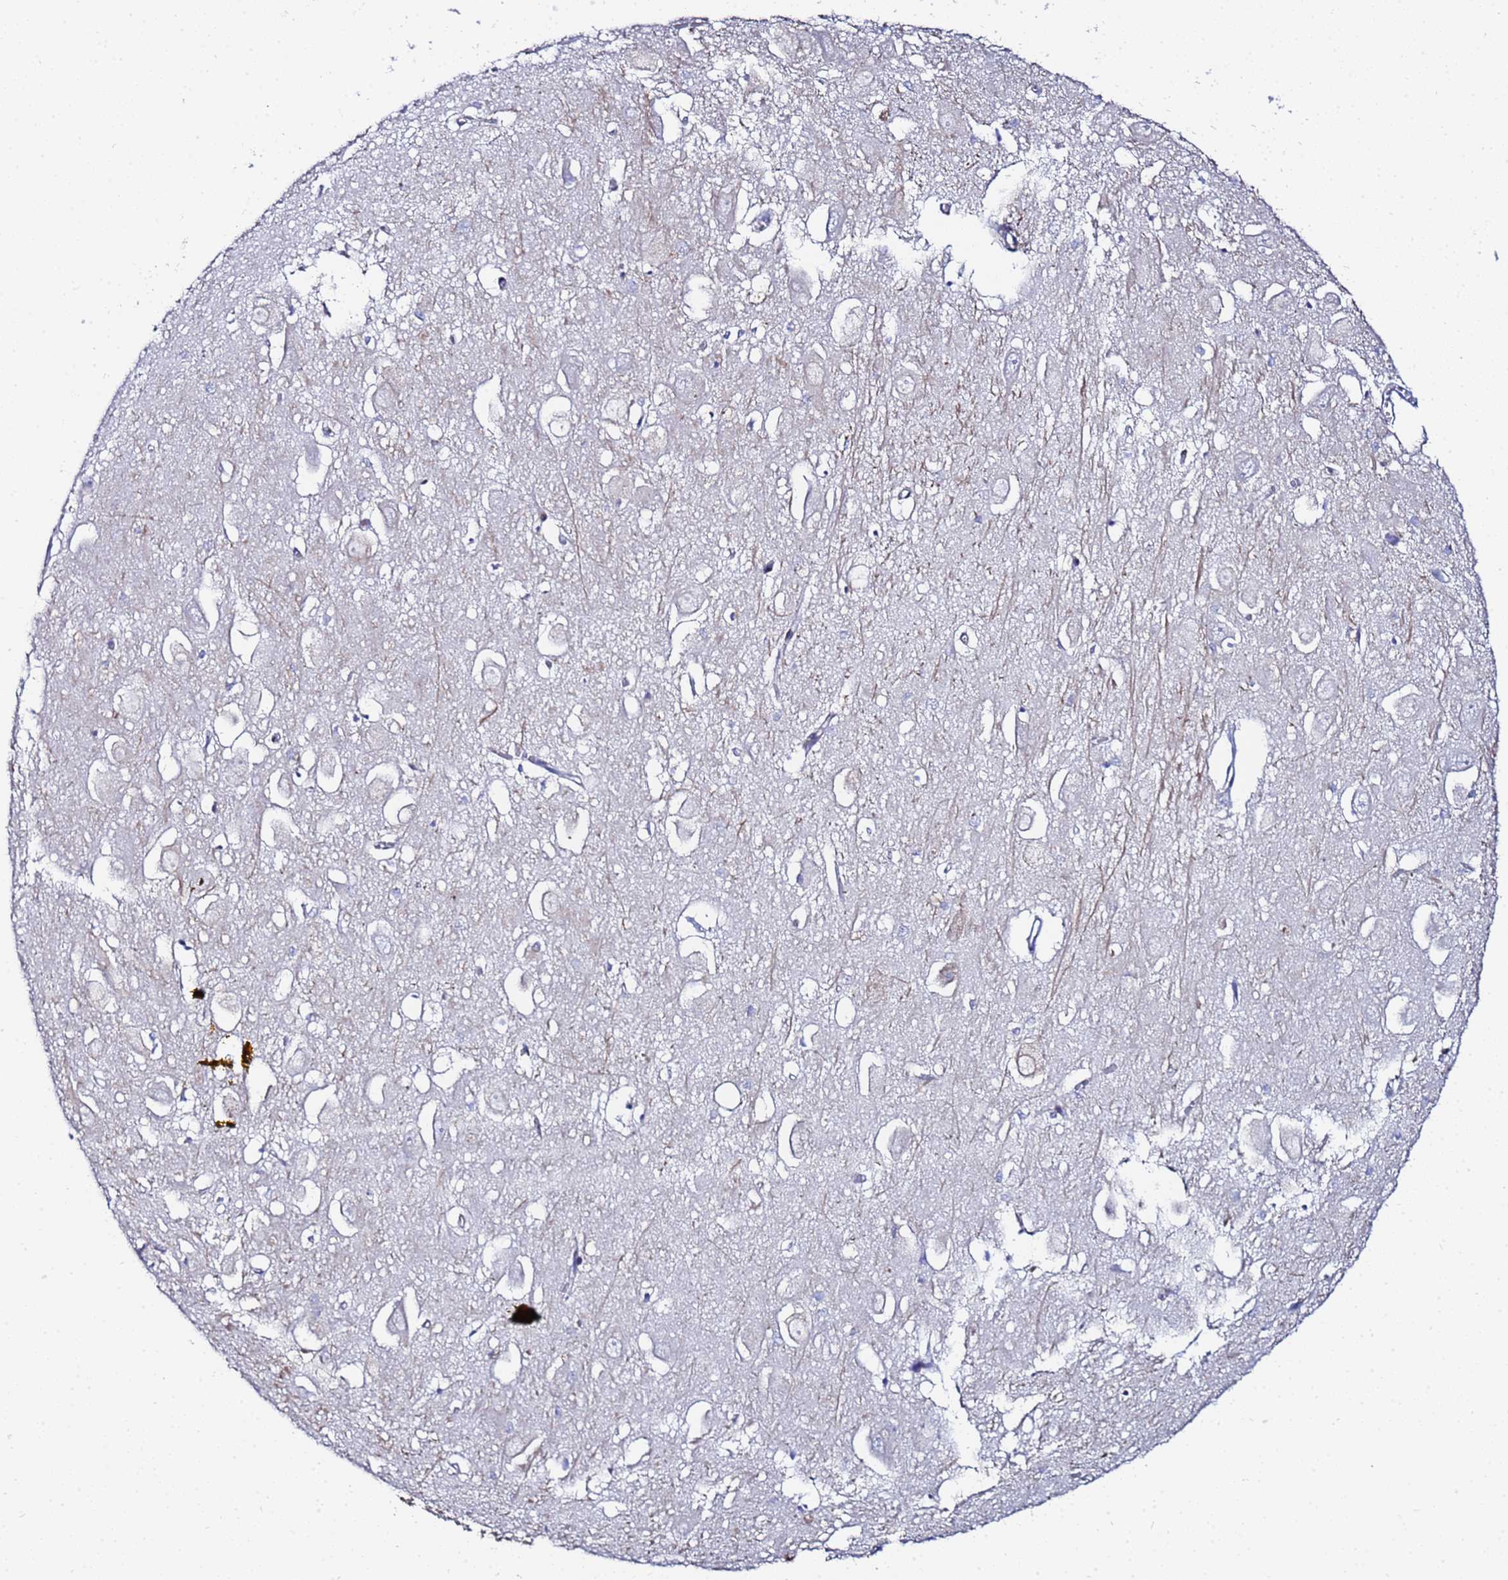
{"staining": {"intensity": "negative", "quantity": "none", "location": "none"}, "tissue": "hippocampus", "cell_type": "Glial cells", "image_type": "normal", "snomed": [{"axis": "morphology", "description": "Normal tissue, NOS"}, {"axis": "topography", "description": "Hippocampus"}], "caption": "A high-resolution image shows immunohistochemistry (IHC) staining of unremarkable hippocampus, which reveals no significant expression in glial cells. (Brightfield microscopy of DAB immunohistochemistry (IHC) at high magnification).", "gene": "ZNF26", "patient": {"sex": "female", "age": 64}}